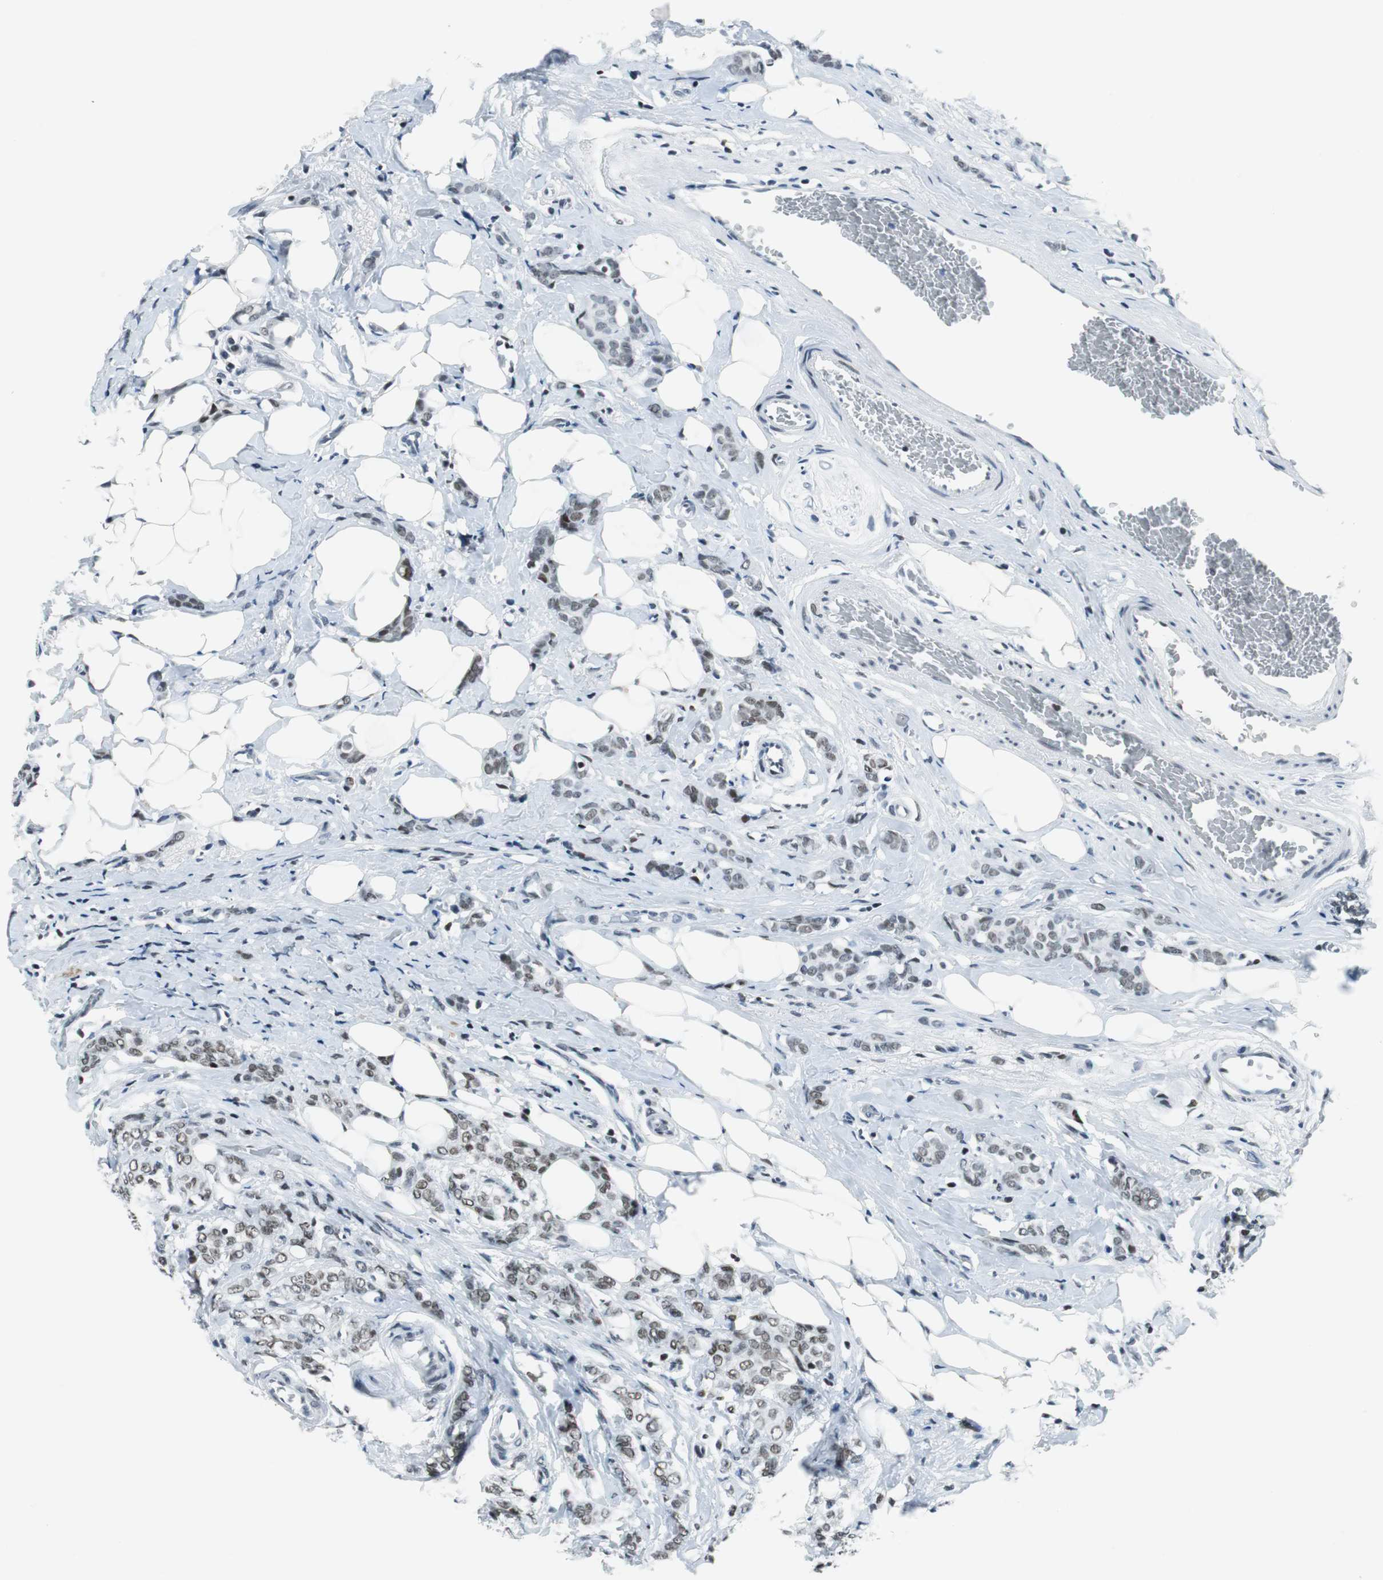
{"staining": {"intensity": "weak", "quantity": "25%-75%", "location": "nuclear"}, "tissue": "breast cancer", "cell_type": "Tumor cells", "image_type": "cancer", "snomed": [{"axis": "morphology", "description": "Lobular carcinoma"}, {"axis": "topography", "description": "Breast"}], "caption": "A brown stain highlights weak nuclear positivity of a protein in breast cancer tumor cells.", "gene": "HDAC3", "patient": {"sex": "female", "age": 60}}